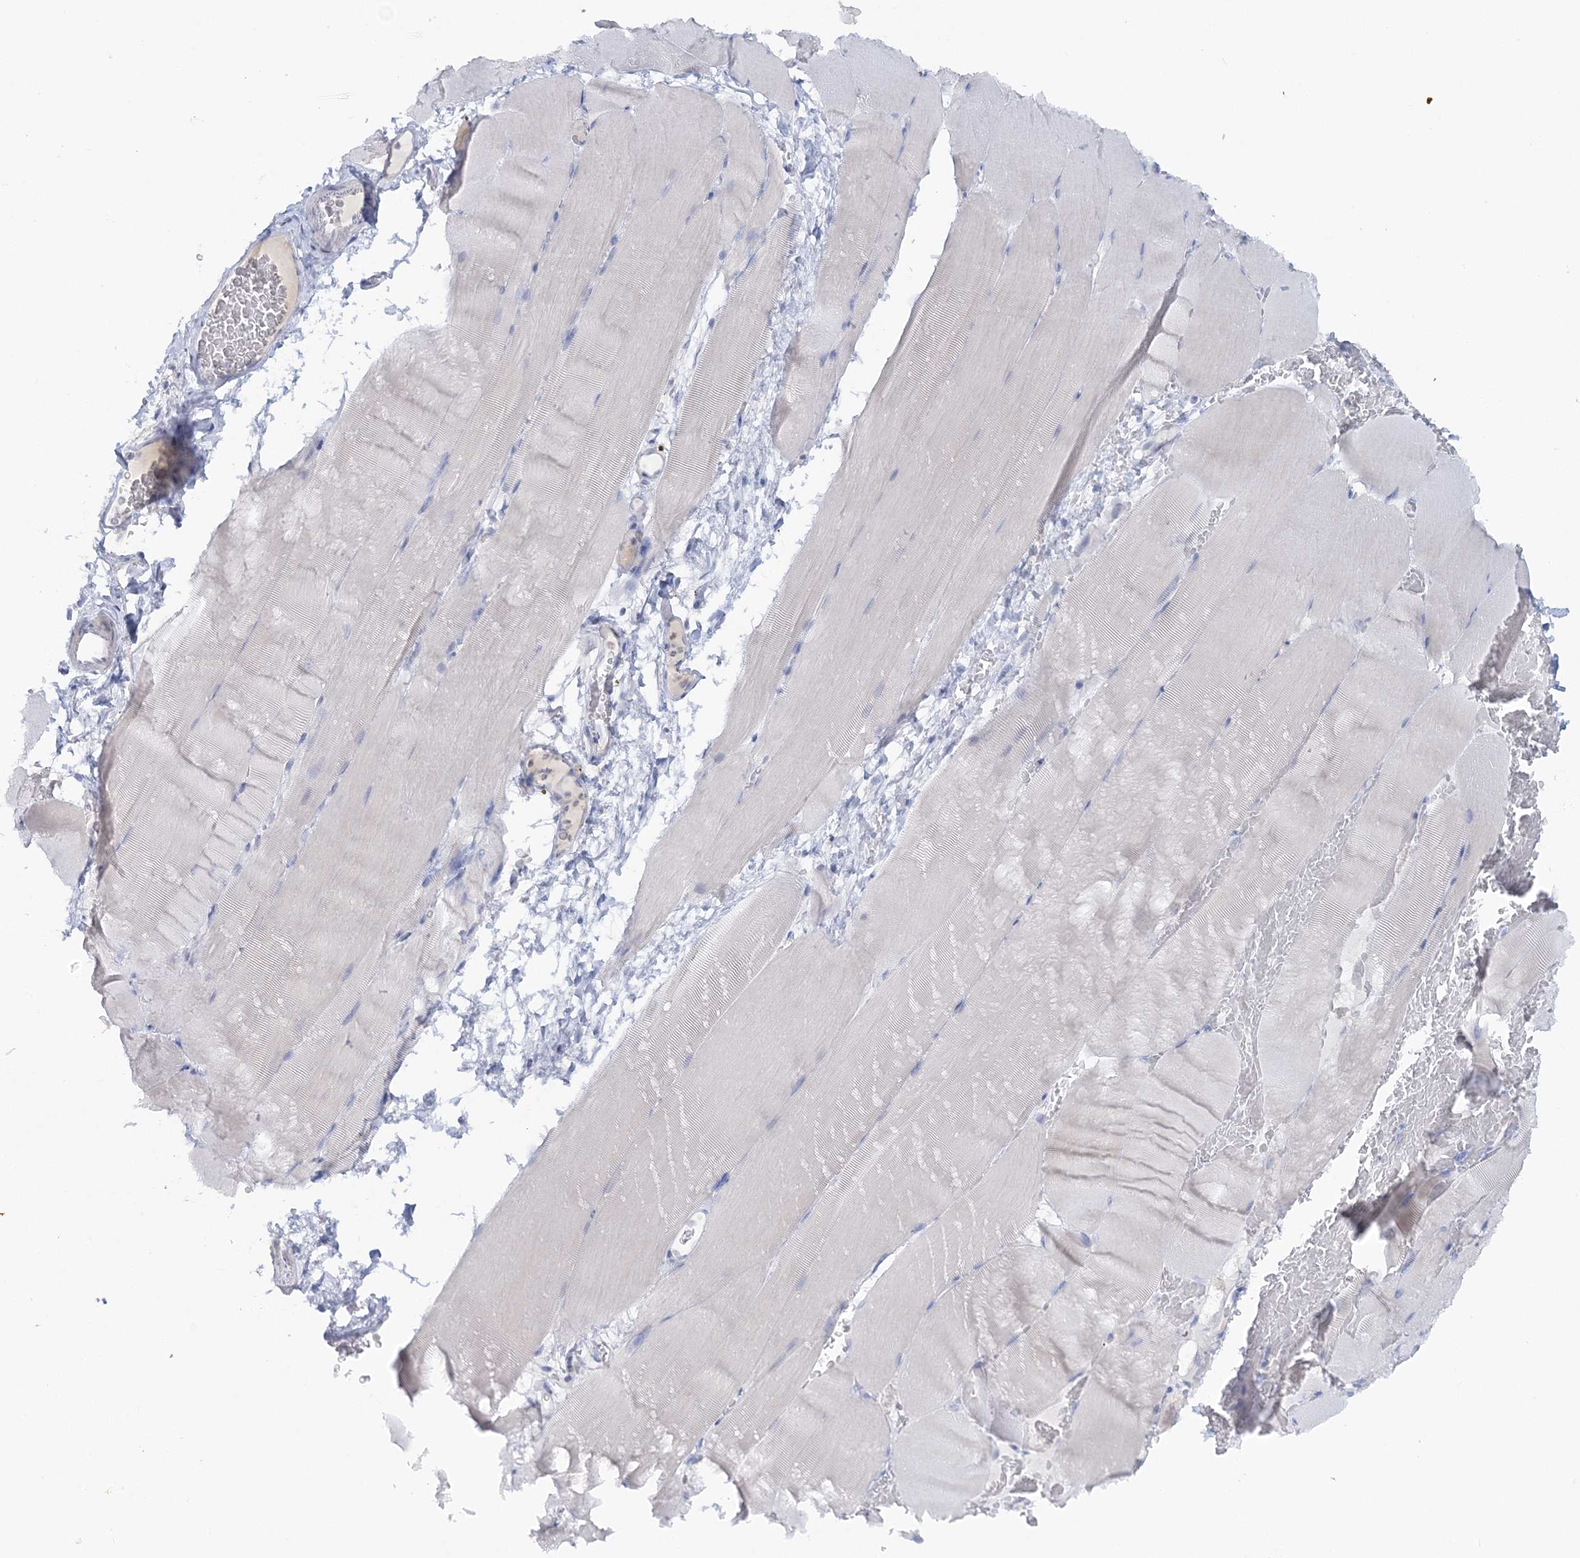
{"staining": {"intensity": "negative", "quantity": "none", "location": "none"}, "tissue": "skeletal muscle", "cell_type": "Myocytes", "image_type": "normal", "snomed": [{"axis": "morphology", "description": "Normal tissue, NOS"}, {"axis": "topography", "description": "Skeletal muscle"}, {"axis": "topography", "description": "Parathyroid gland"}], "caption": "DAB immunohistochemical staining of unremarkable skeletal muscle demonstrates no significant staining in myocytes.", "gene": "WDSUB1", "patient": {"sex": "female", "age": 37}}